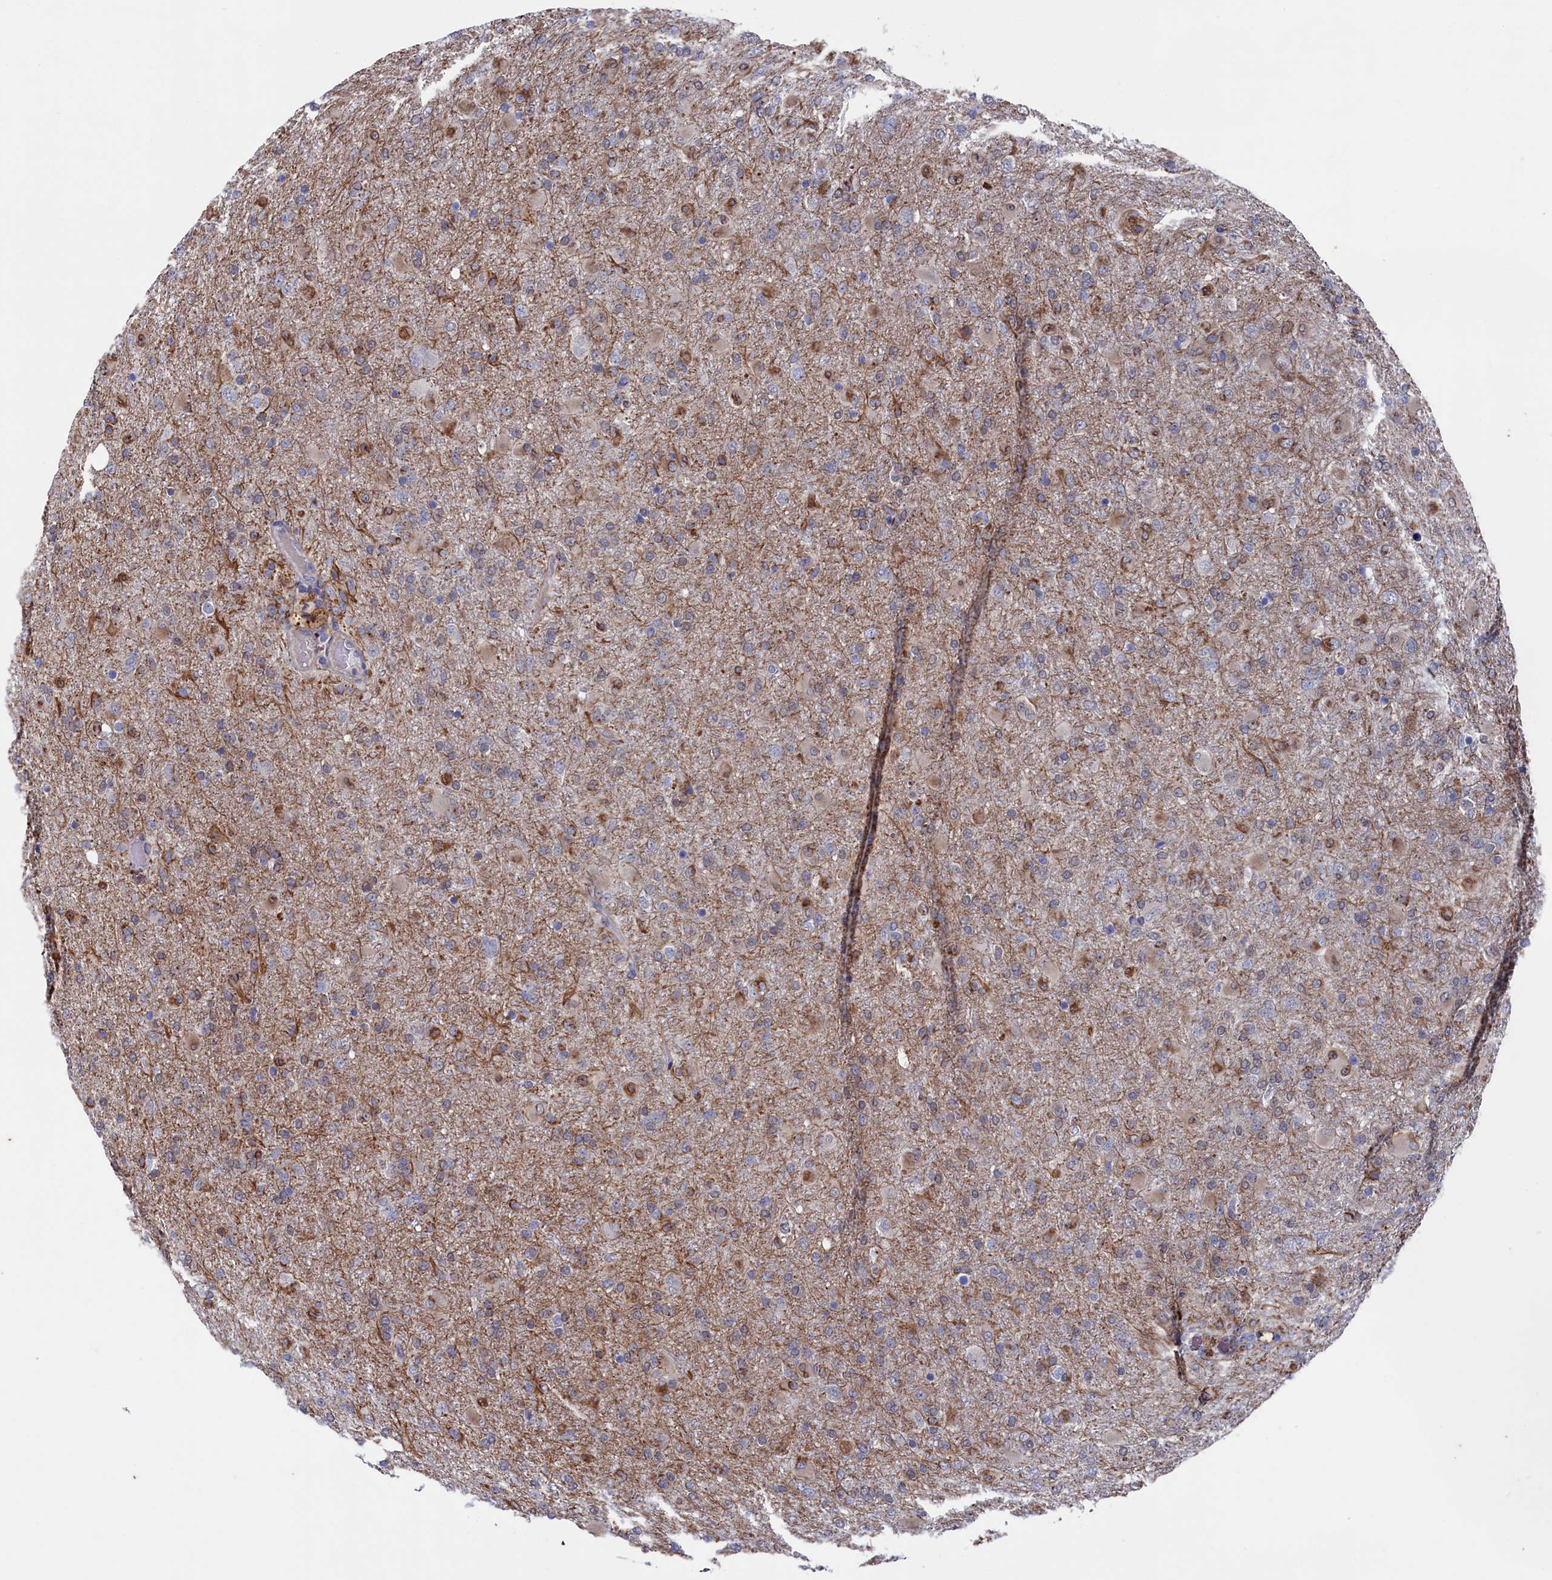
{"staining": {"intensity": "negative", "quantity": "none", "location": "none"}, "tissue": "glioma", "cell_type": "Tumor cells", "image_type": "cancer", "snomed": [{"axis": "morphology", "description": "Glioma, malignant, Low grade"}, {"axis": "topography", "description": "Brain"}], "caption": "Malignant glioma (low-grade) stained for a protein using IHC exhibits no expression tumor cells.", "gene": "RNH1", "patient": {"sex": "male", "age": 65}}